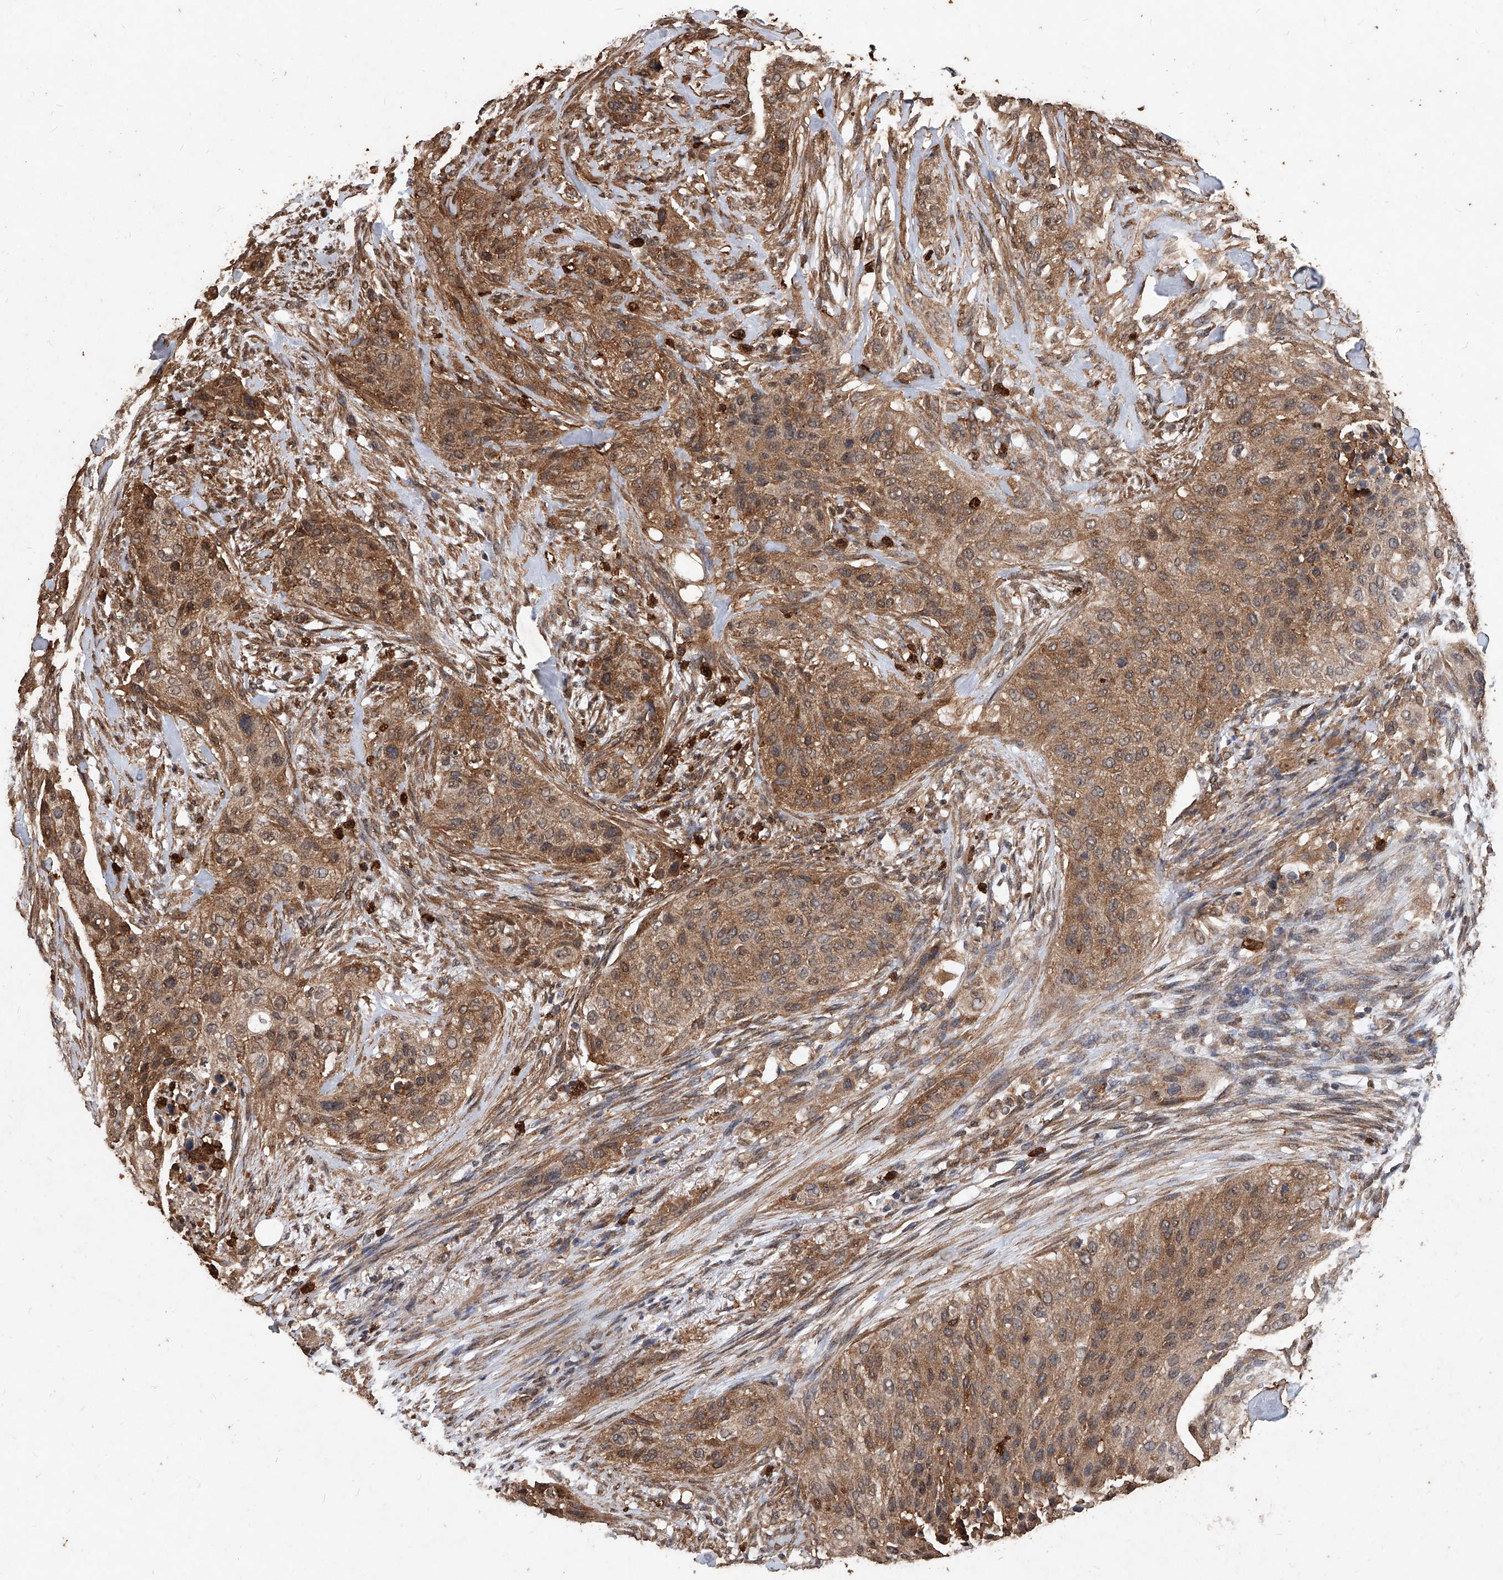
{"staining": {"intensity": "moderate", "quantity": ">75%", "location": "cytoplasmic/membranous"}, "tissue": "urothelial cancer", "cell_type": "Tumor cells", "image_type": "cancer", "snomed": [{"axis": "morphology", "description": "Urothelial carcinoma, High grade"}, {"axis": "topography", "description": "Urinary bladder"}], "caption": "This is an image of IHC staining of high-grade urothelial carcinoma, which shows moderate positivity in the cytoplasmic/membranous of tumor cells.", "gene": "UCP2", "patient": {"sex": "male", "age": 35}}